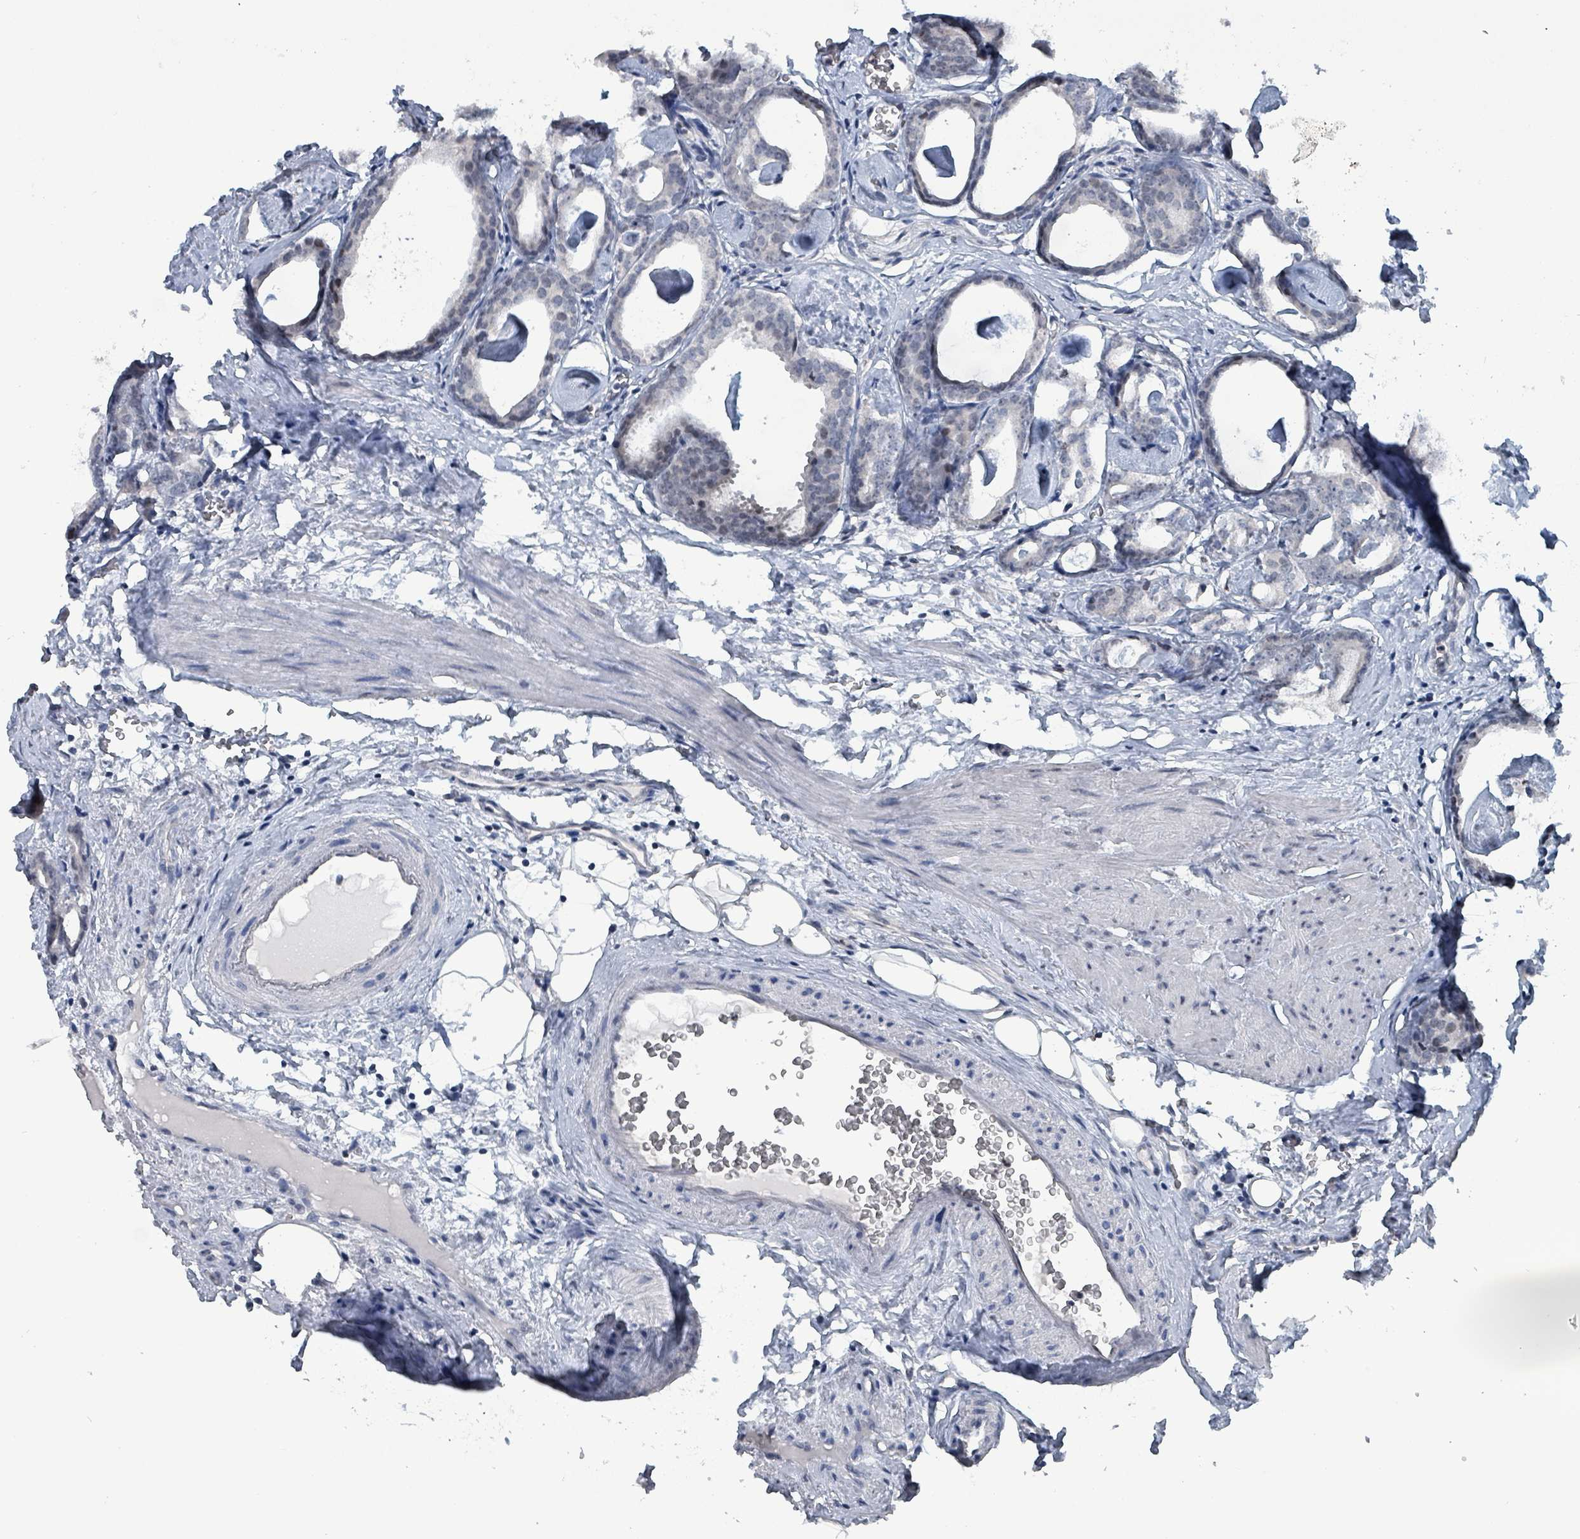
{"staining": {"intensity": "negative", "quantity": "none", "location": "none"}, "tissue": "prostate cancer", "cell_type": "Tumor cells", "image_type": "cancer", "snomed": [{"axis": "morphology", "description": "Adenocarcinoma, Low grade"}, {"axis": "topography", "description": "Prostate"}], "caption": "This is an immunohistochemistry photomicrograph of prostate cancer (adenocarcinoma (low-grade)). There is no expression in tumor cells.", "gene": "BIVM", "patient": {"sex": "male", "age": 71}}